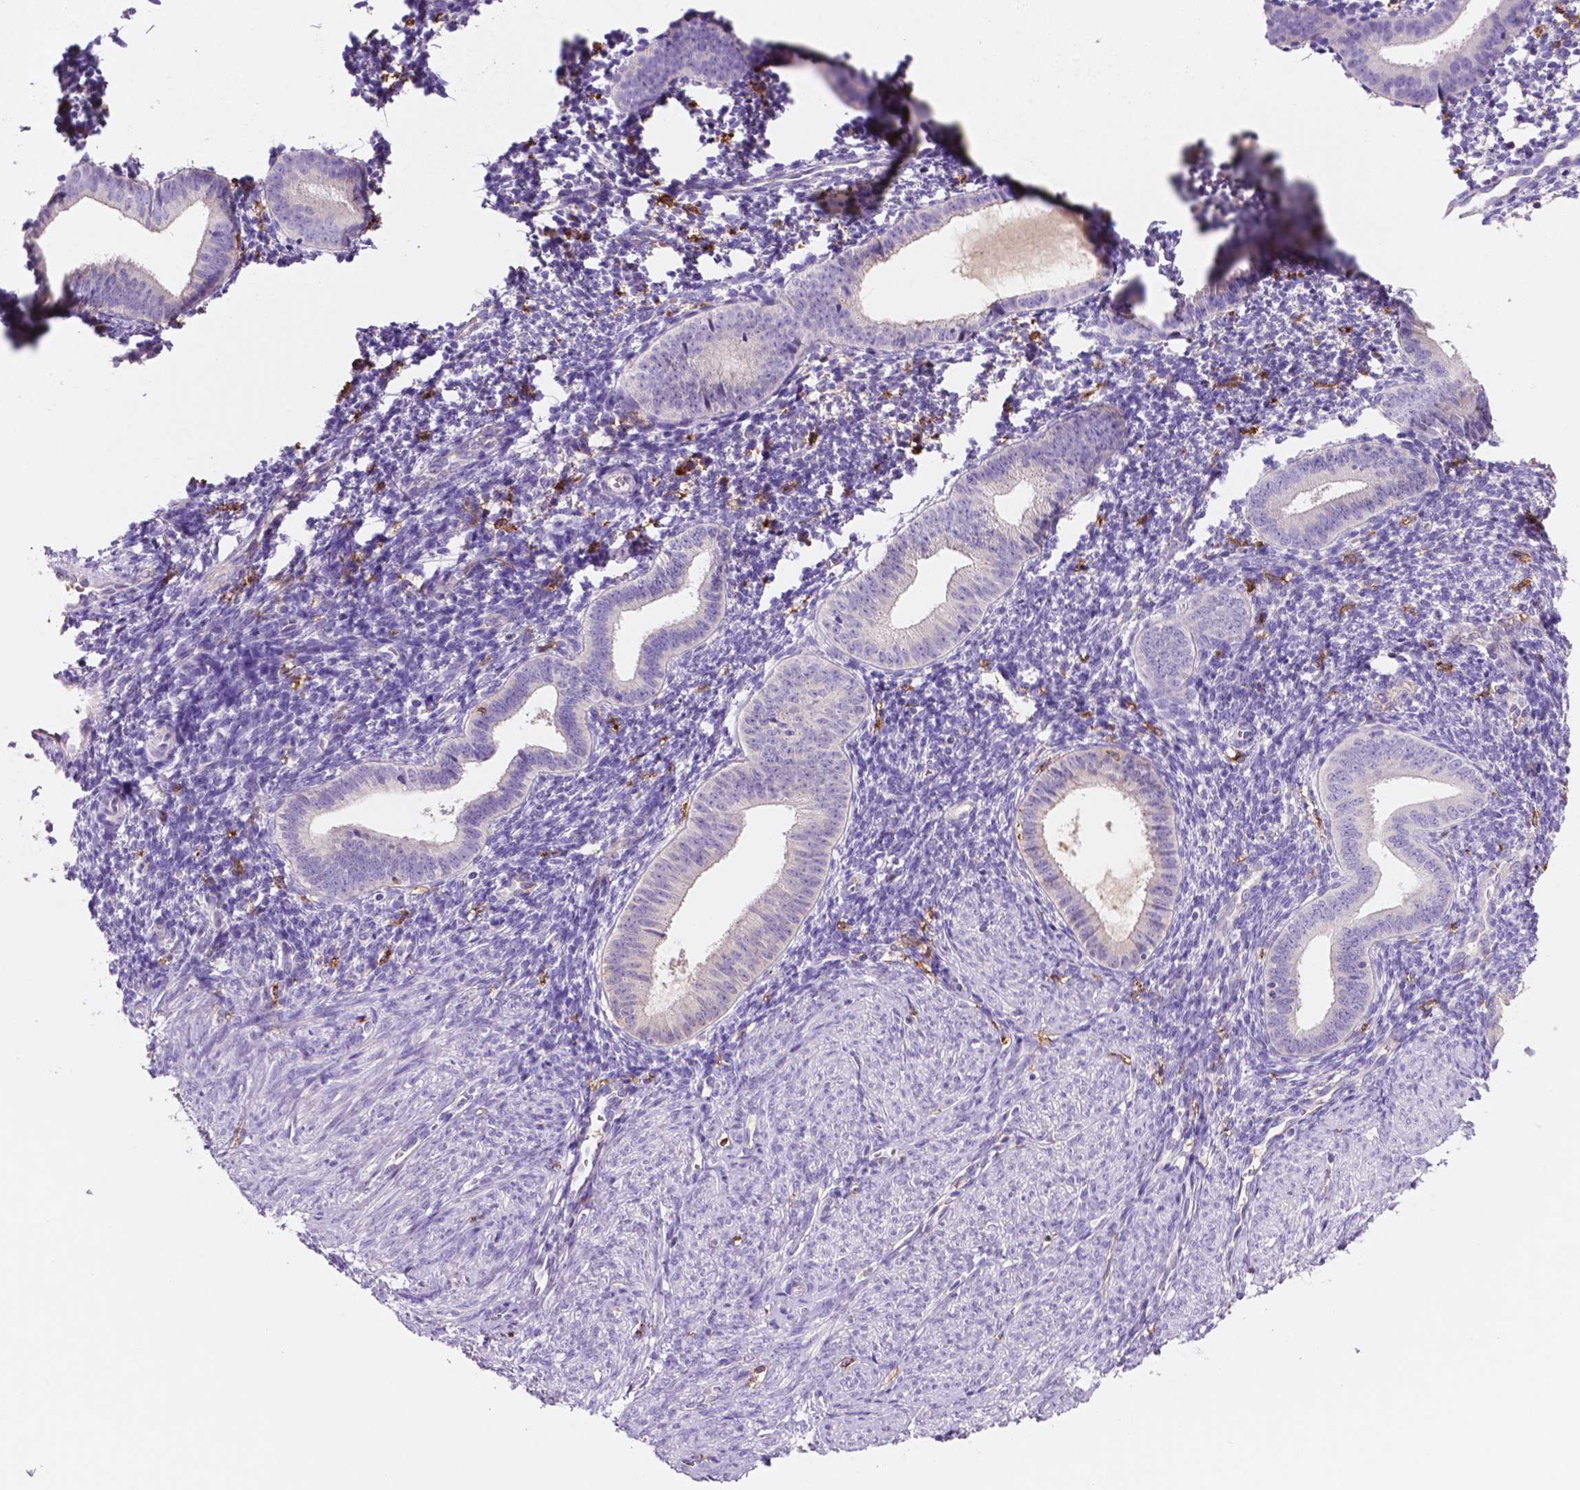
{"staining": {"intensity": "negative", "quantity": "none", "location": "none"}, "tissue": "endometrium", "cell_type": "Cells in endometrial stroma", "image_type": "normal", "snomed": [{"axis": "morphology", "description": "Normal tissue, NOS"}, {"axis": "topography", "description": "Endometrium"}], "caption": "A high-resolution micrograph shows immunohistochemistry (IHC) staining of unremarkable endometrium, which displays no significant positivity in cells in endometrial stroma.", "gene": "MKRN2OS", "patient": {"sex": "female", "age": 40}}